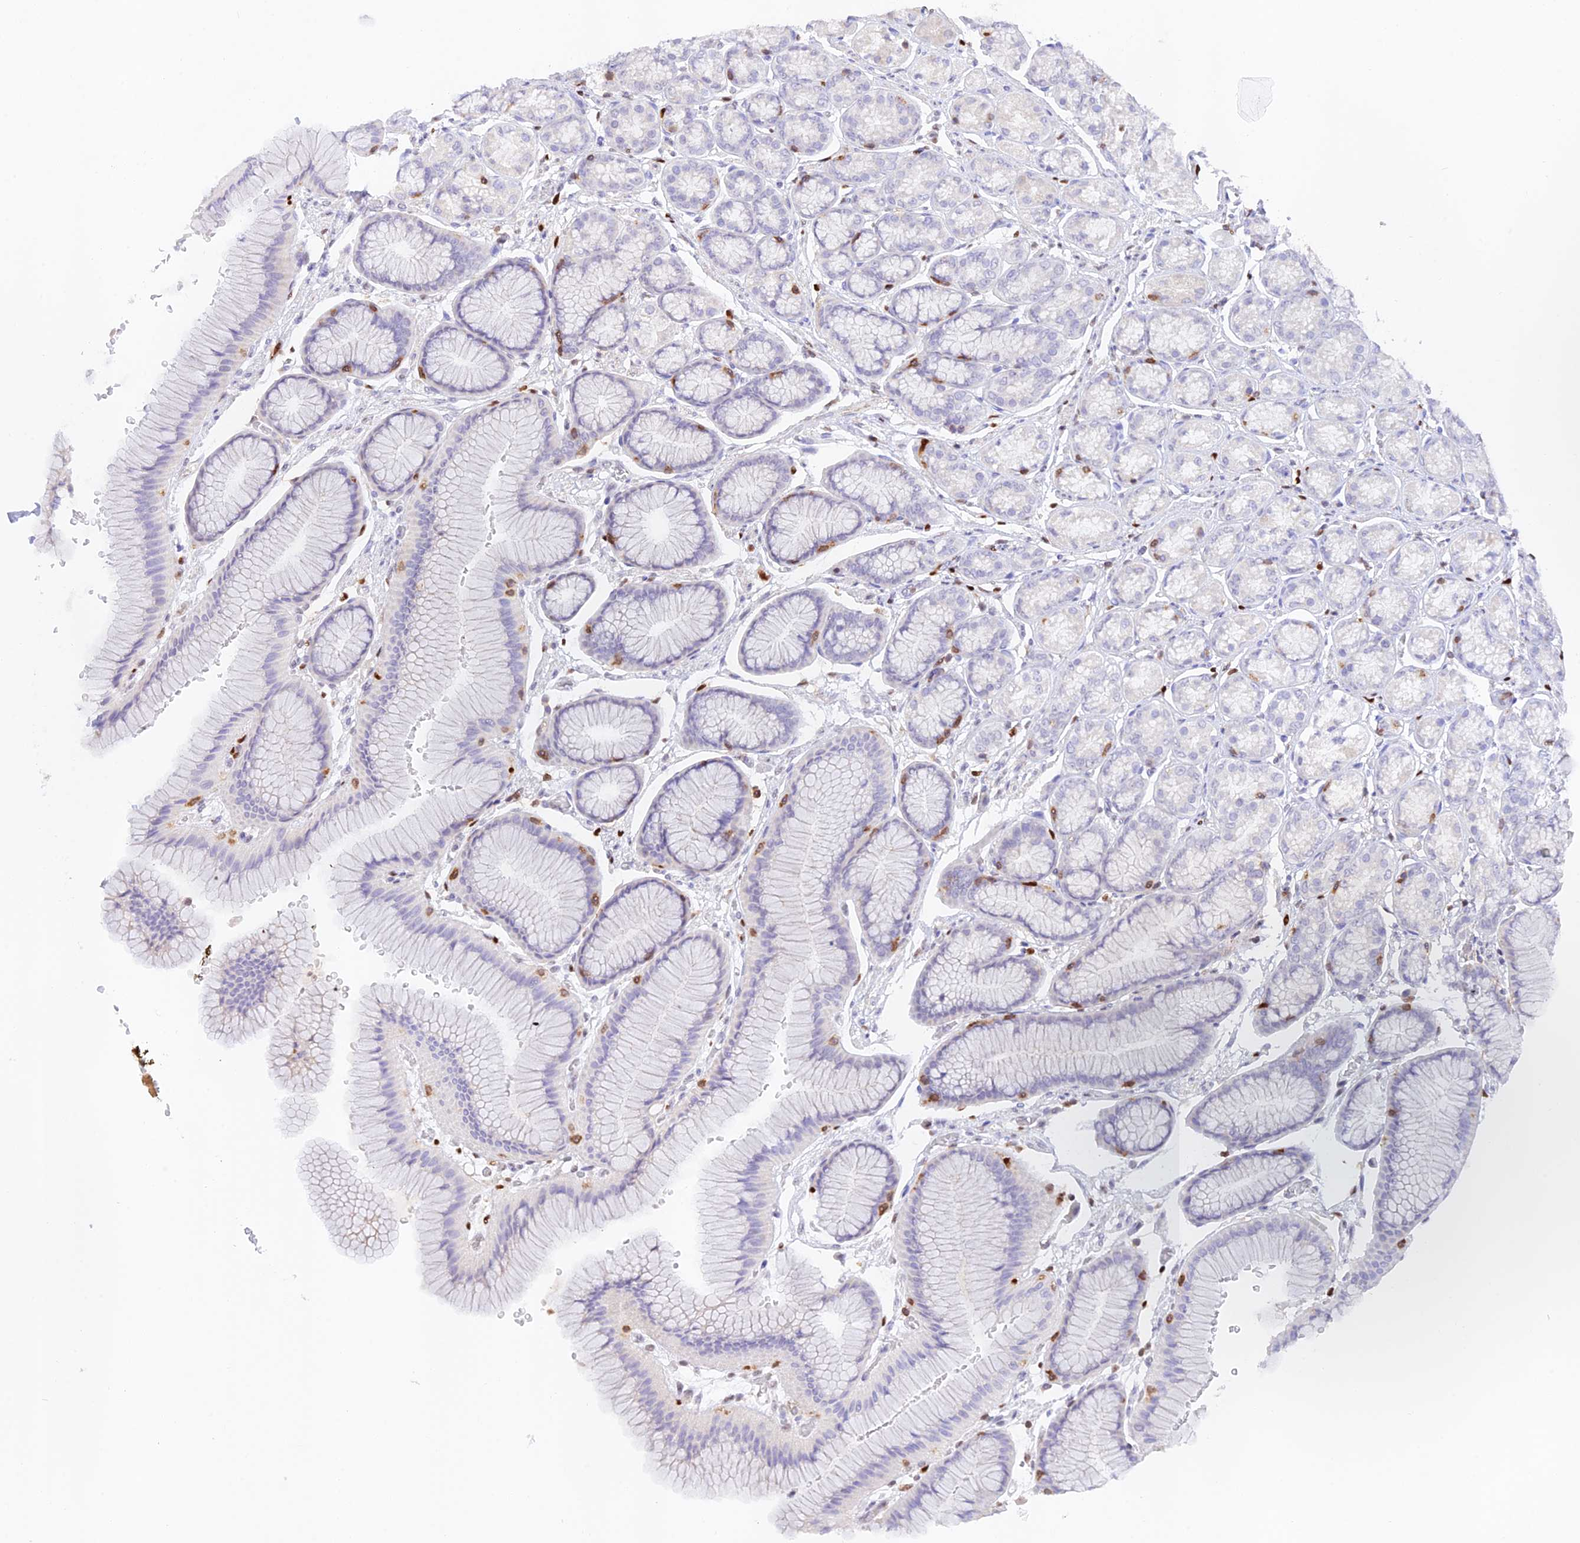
{"staining": {"intensity": "negative", "quantity": "none", "location": "none"}, "tissue": "stomach", "cell_type": "Glandular cells", "image_type": "normal", "snomed": [{"axis": "morphology", "description": "Normal tissue, NOS"}, {"axis": "morphology", "description": "Adenocarcinoma, NOS"}, {"axis": "morphology", "description": "Adenocarcinoma, High grade"}, {"axis": "topography", "description": "Stomach, upper"}, {"axis": "topography", "description": "Stomach"}], "caption": "Immunohistochemical staining of unremarkable stomach displays no significant positivity in glandular cells.", "gene": "DENND1C", "patient": {"sex": "female", "age": 65}}